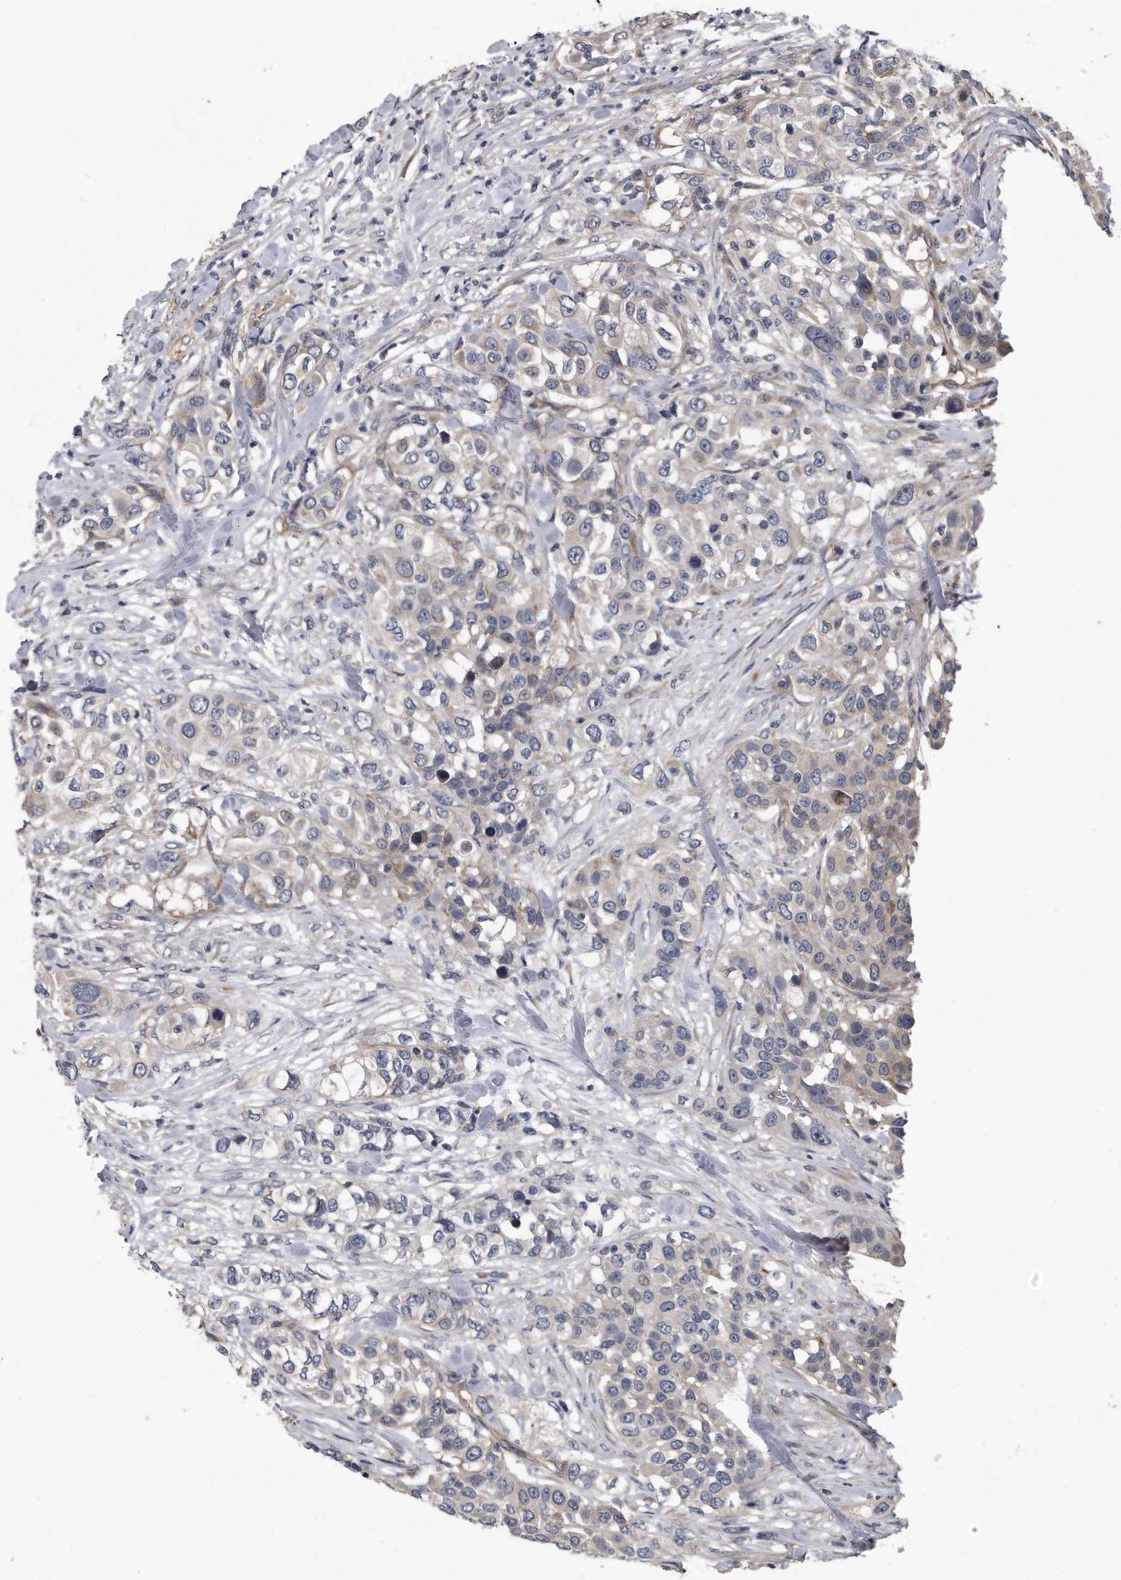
{"staining": {"intensity": "negative", "quantity": "none", "location": "none"}, "tissue": "urothelial cancer", "cell_type": "Tumor cells", "image_type": "cancer", "snomed": [{"axis": "morphology", "description": "Urothelial carcinoma, High grade"}, {"axis": "topography", "description": "Urinary bladder"}], "caption": "The histopathology image reveals no significant positivity in tumor cells of urothelial cancer.", "gene": "ARMCX1", "patient": {"sex": "female", "age": 80}}